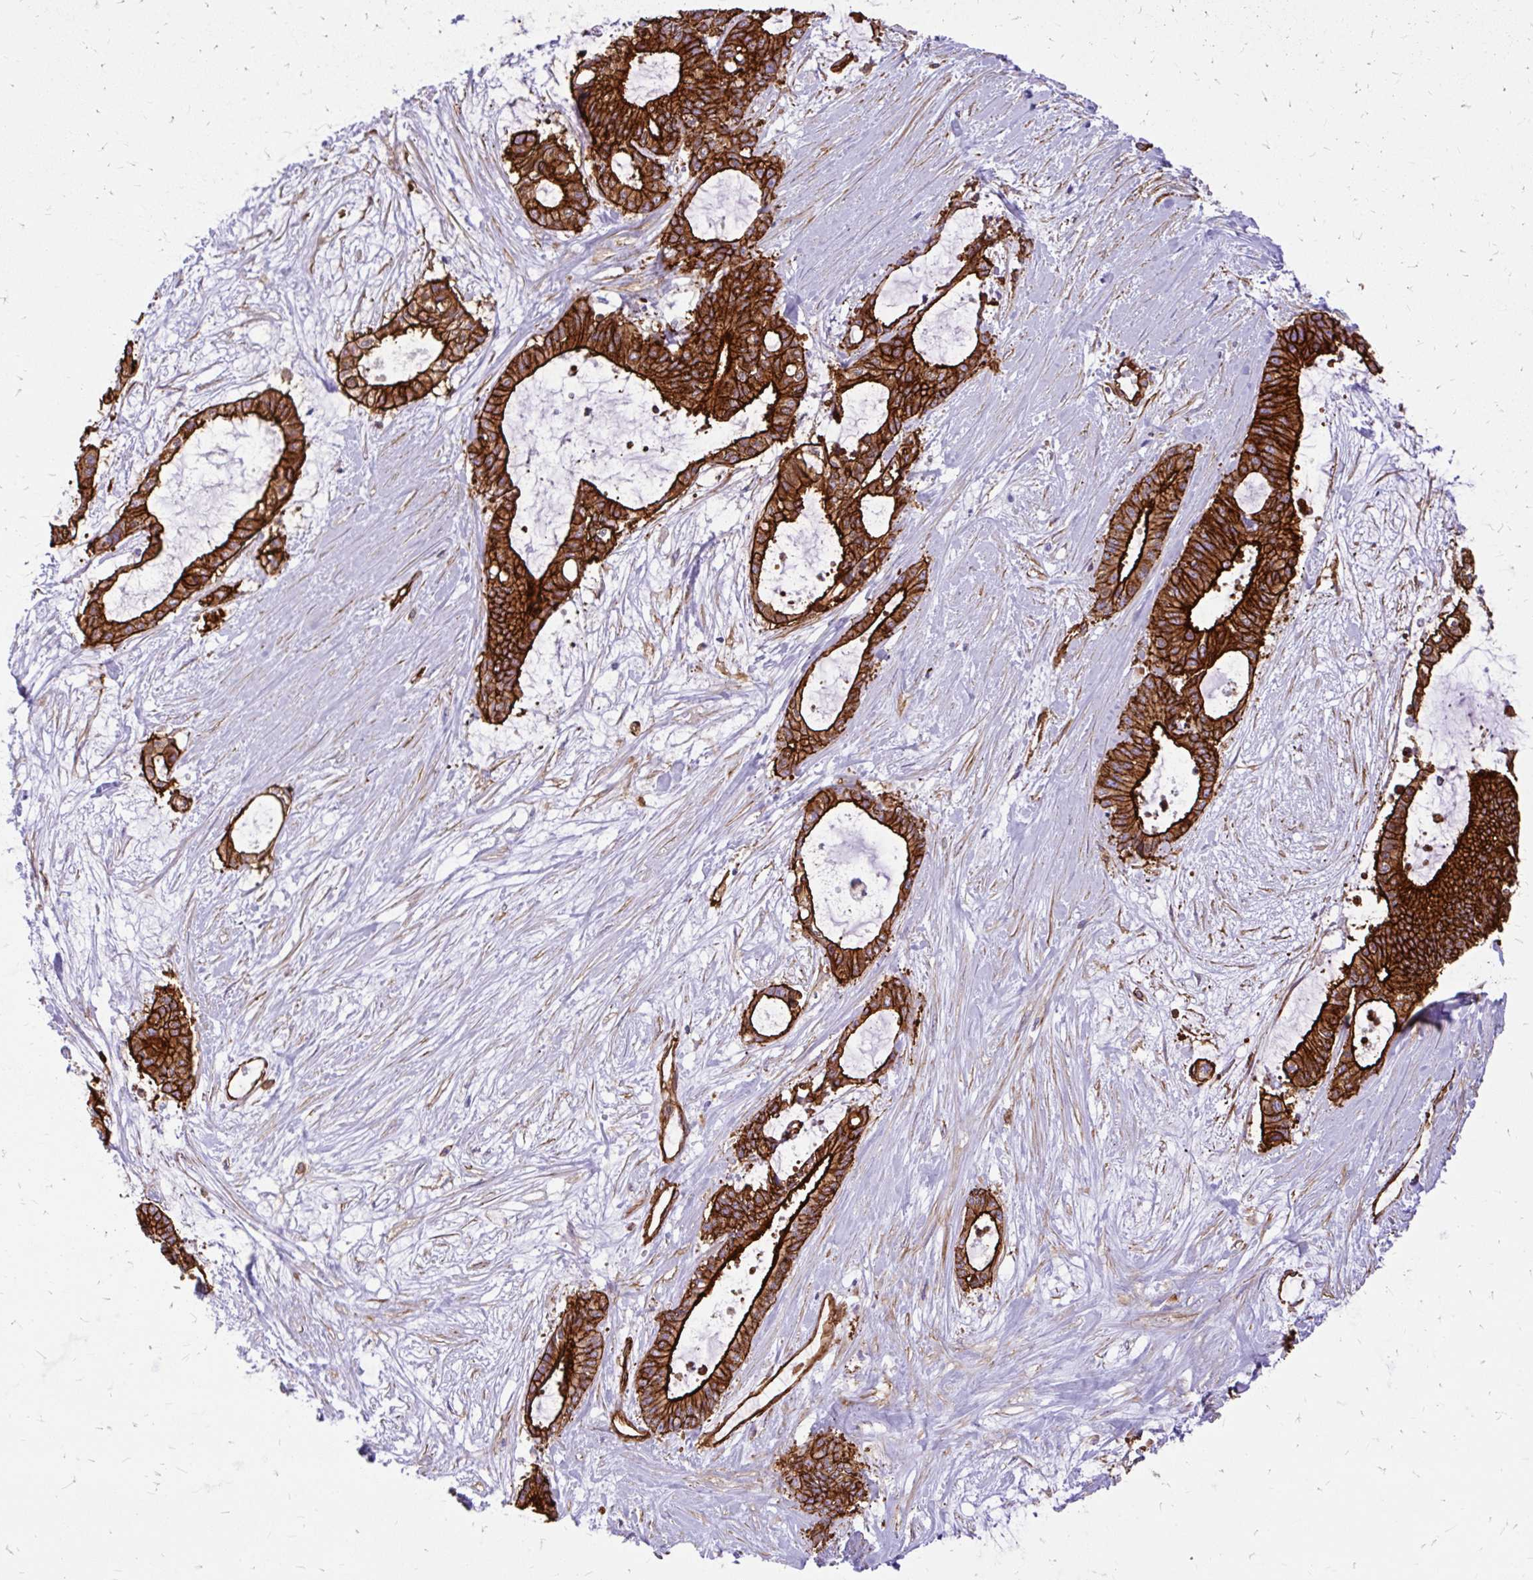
{"staining": {"intensity": "strong", "quantity": ">75%", "location": "cytoplasmic/membranous"}, "tissue": "liver cancer", "cell_type": "Tumor cells", "image_type": "cancer", "snomed": [{"axis": "morphology", "description": "Normal tissue, NOS"}, {"axis": "morphology", "description": "Cholangiocarcinoma"}, {"axis": "topography", "description": "Liver"}, {"axis": "topography", "description": "Peripheral nerve tissue"}], "caption": "Immunohistochemistry (IHC) of cholangiocarcinoma (liver) demonstrates high levels of strong cytoplasmic/membranous expression in approximately >75% of tumor cells. (DAB (3,3'-diaminobenzidine) IHC, brown staining for protein, blue staining for nuclei).", "gene": "MAP1LC3B", "patient": {"sex": "female", "age": 73}}